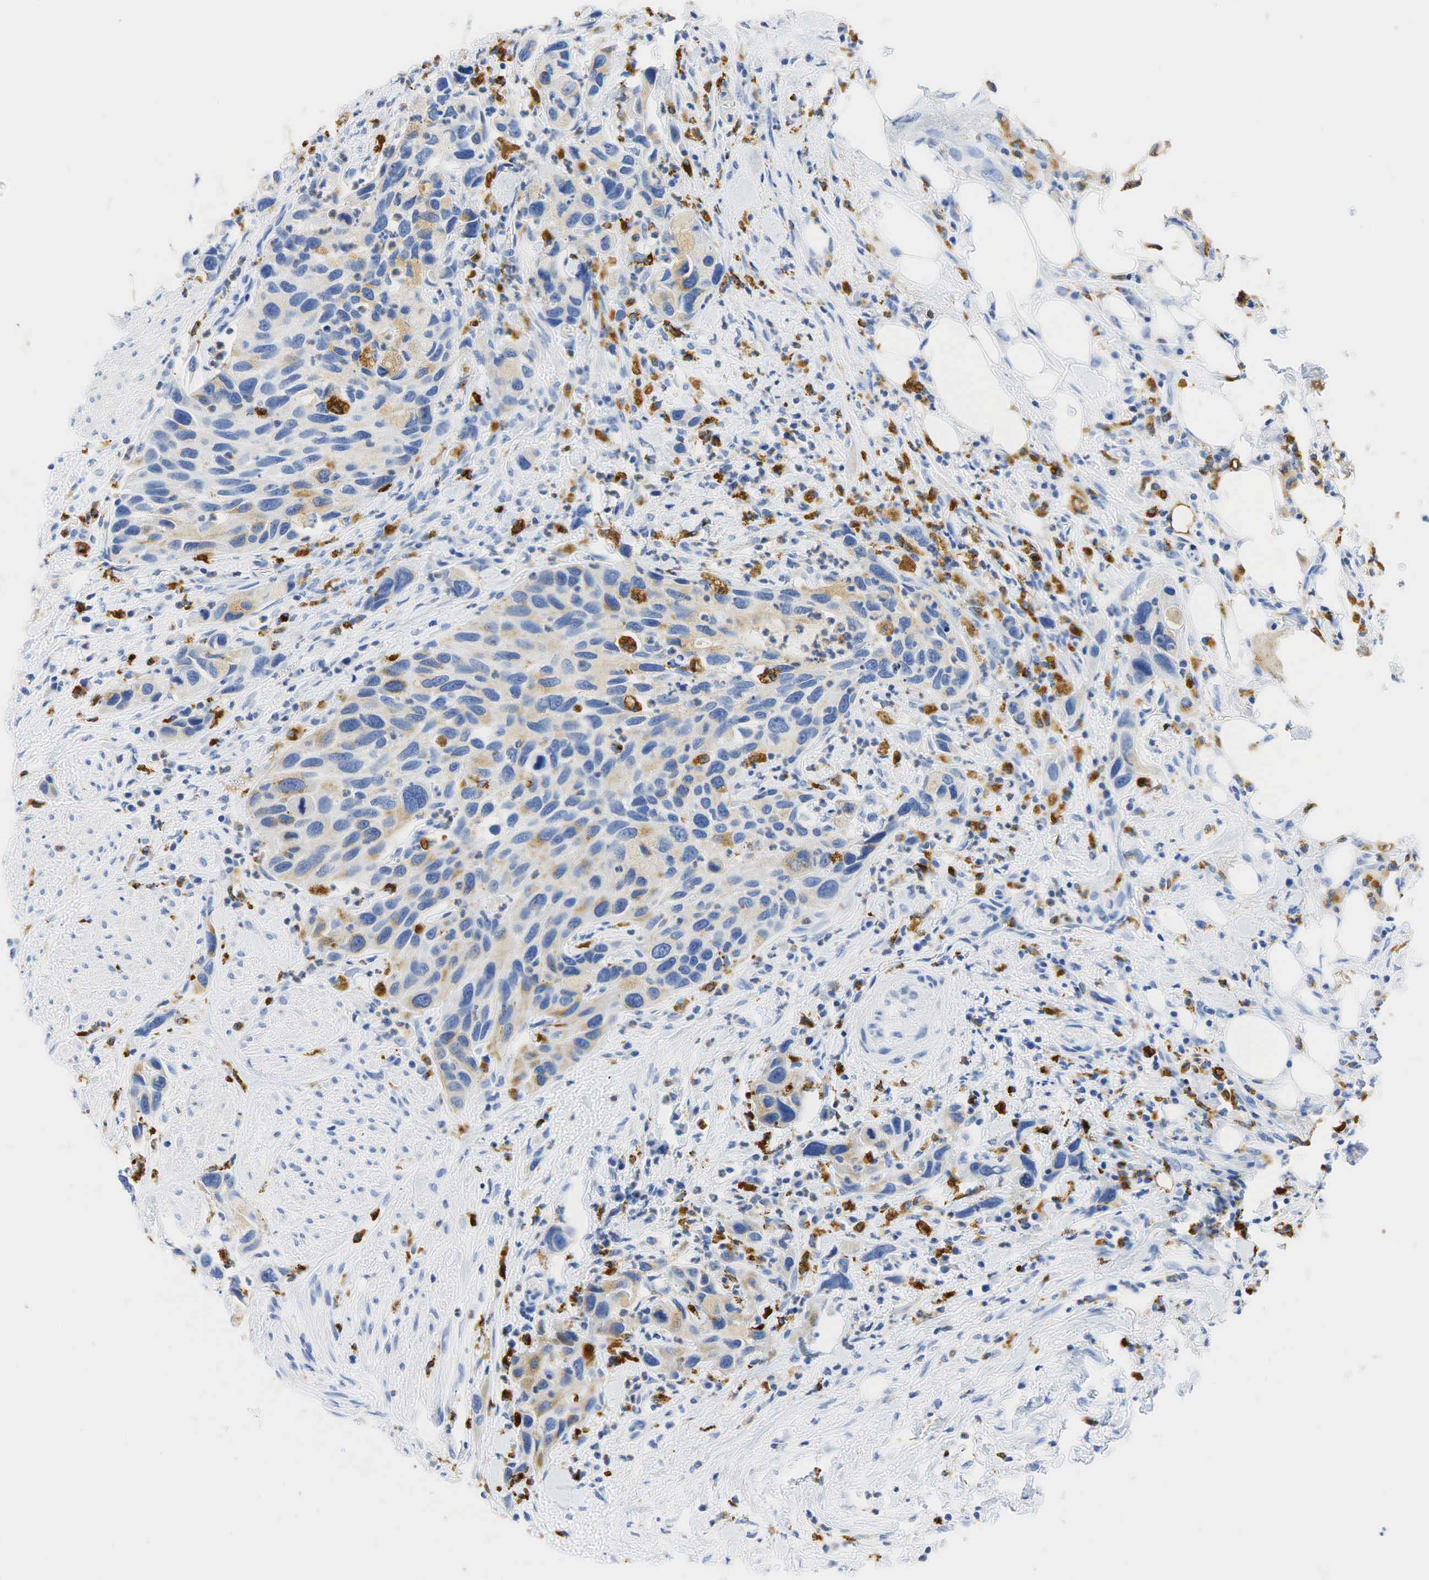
{"staining": {"intensity": "weak", "quantity": "<25%", "location": "cytoplasmic/membranous"}, "tissue": "urothelial cancer", "cell_type": "Tumor cells", "image_type": "cancer", "snomed": [{"axis": "morphology", "description": "Urothelial carcinoma, High grade"}, {"axis": "topography", "description": "Urinary bladder"}], "caption": "IHC of urothelial carcinoma (high-grade) reveals no expression in tumor cells.", "gene": "CD68", "patient": {"sex": "male", "age": 66}}